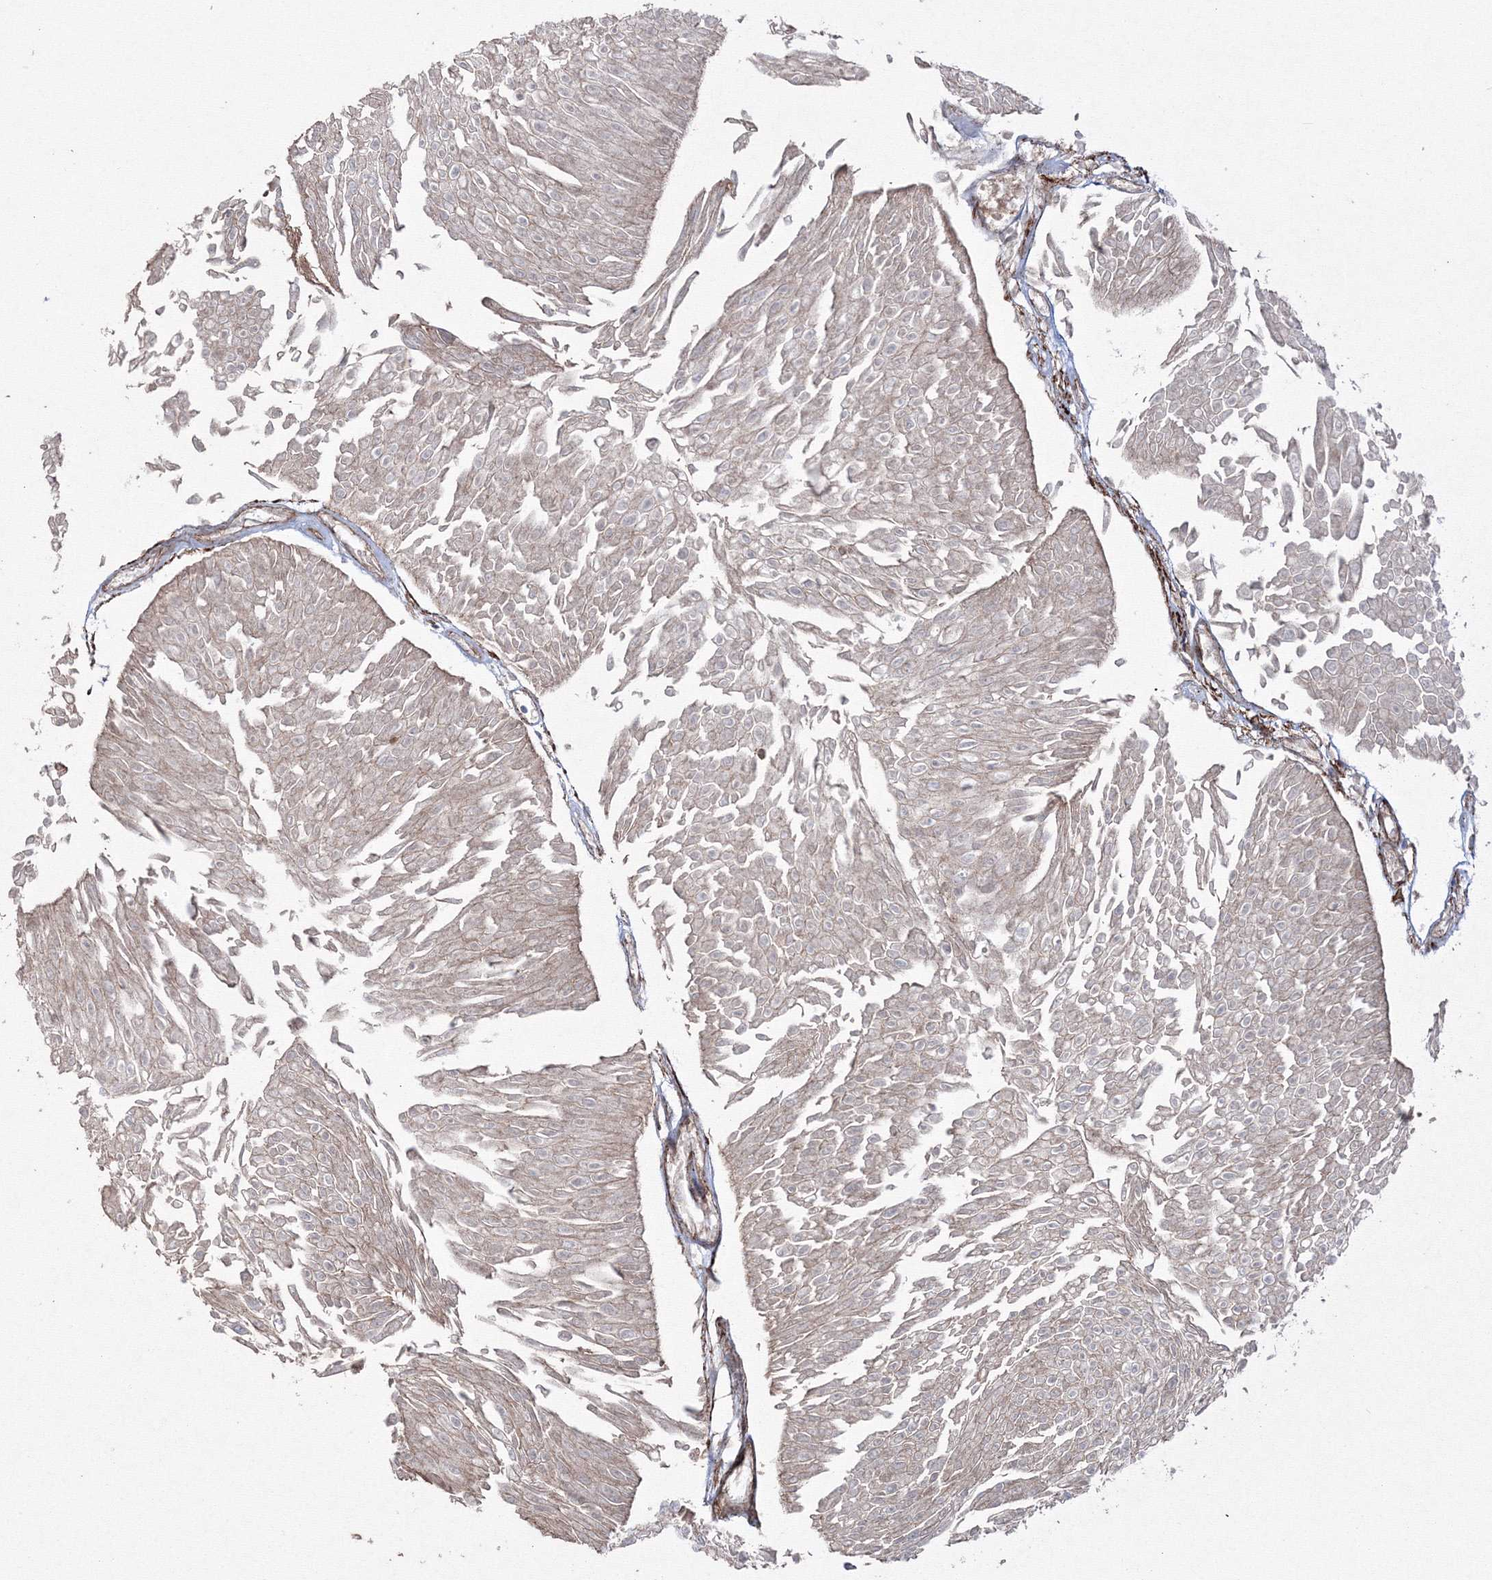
{"staining": {"intensity": "negative", "quantity": "none", "location": "none"}, "tissue": "urothelial cancer", "cell_type": "Tumor cells", "image_type": "cancer", "snomed": [{"axis": "morphology", "description": "Urothelial carcinoma, Low grade"}, {"axis": "topography", "description": "Urinary bladder"}], "caption": "High magnification brightfield microscopy of urothelial cancer stained with DAB (brown) and counterstained with hematoxylin (blue): tumor cells show no significant positivity.", "gene": "GPR82", "patient": {"sex": "male", "age": 67}}